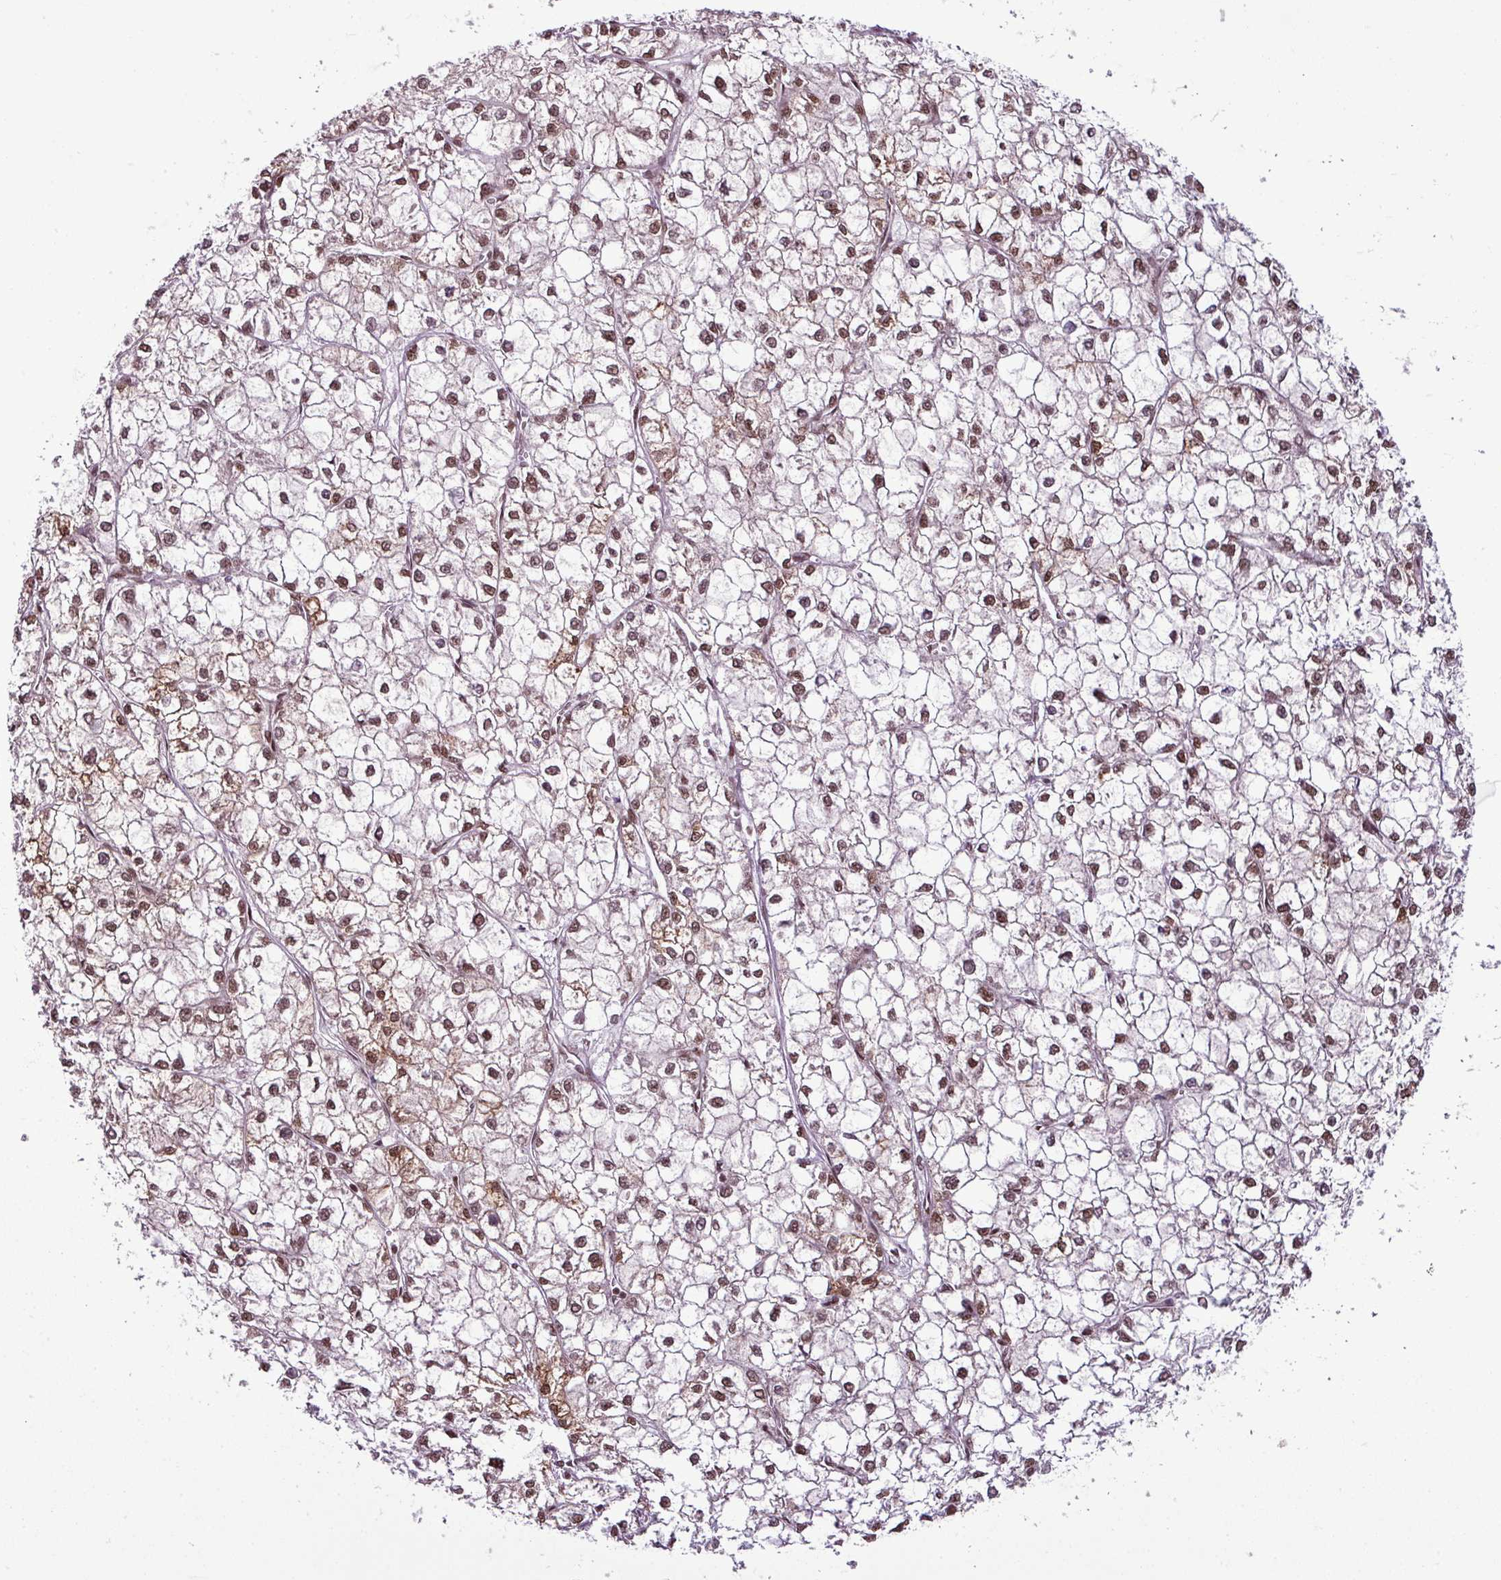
{"staining": {"intensity": "moderate", "quantity": ">75%", "location": "nuclear"}, "tissue": "liver cancer", "cell_type": "Tumor cells", "image_type": "cancer", "snomed": [{"axis": "morphology", "description": "Carcinoma, Hepatocellular, NOS"}, {"axis": "topography", "description": "Liver"}], "caption": "Protein expression analysis of hepatocellular carcinoma (liver) demonstrates moderate nuclear expression in about >75% of tumor cells.", "gene": "ARL6IP4", "patient": {"sex": "female", "age": 43}}